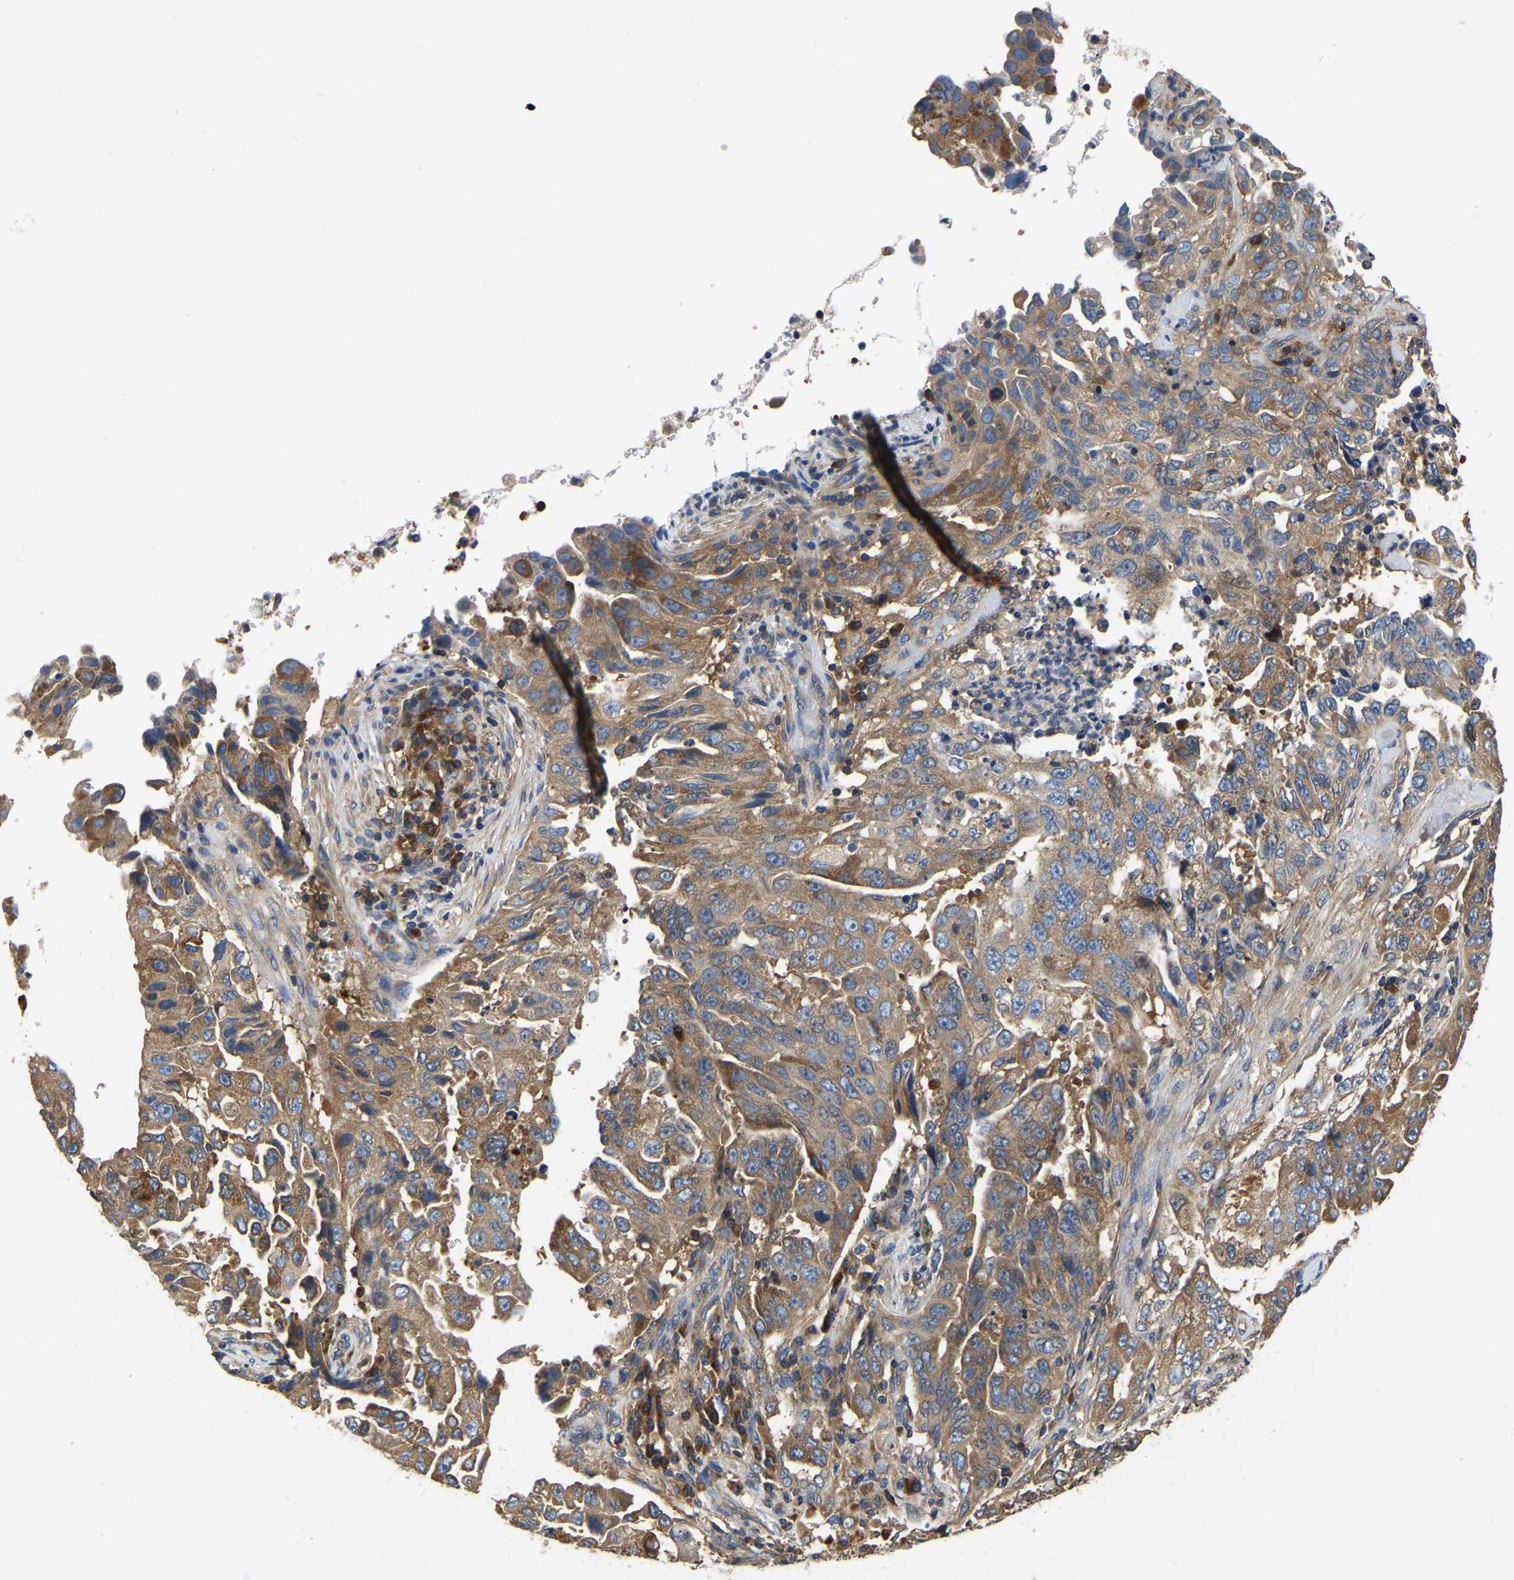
{"staining": {"intensity": "moderate", "quantity": ">75%", "location": "cytoplasmic/membranous"}, "tissue": "lung cancer", "cell_type": "Tumor cells", "image_type": "cancer", "snomed": [{"axis": "morphology", "description": "Adenocarcinoma, NOS"}, {"axis": "topography", "description": "Lung"}], "caption": "An IHC micrograph of tumor tissue is shown. Protein staining in brown highlights moderate cytoplasmic/membranous positivity in adenocarcinoma (lung) within tumor cells.", "gene": "GARS1", "patient": {"sex": "female", "age": 51}}